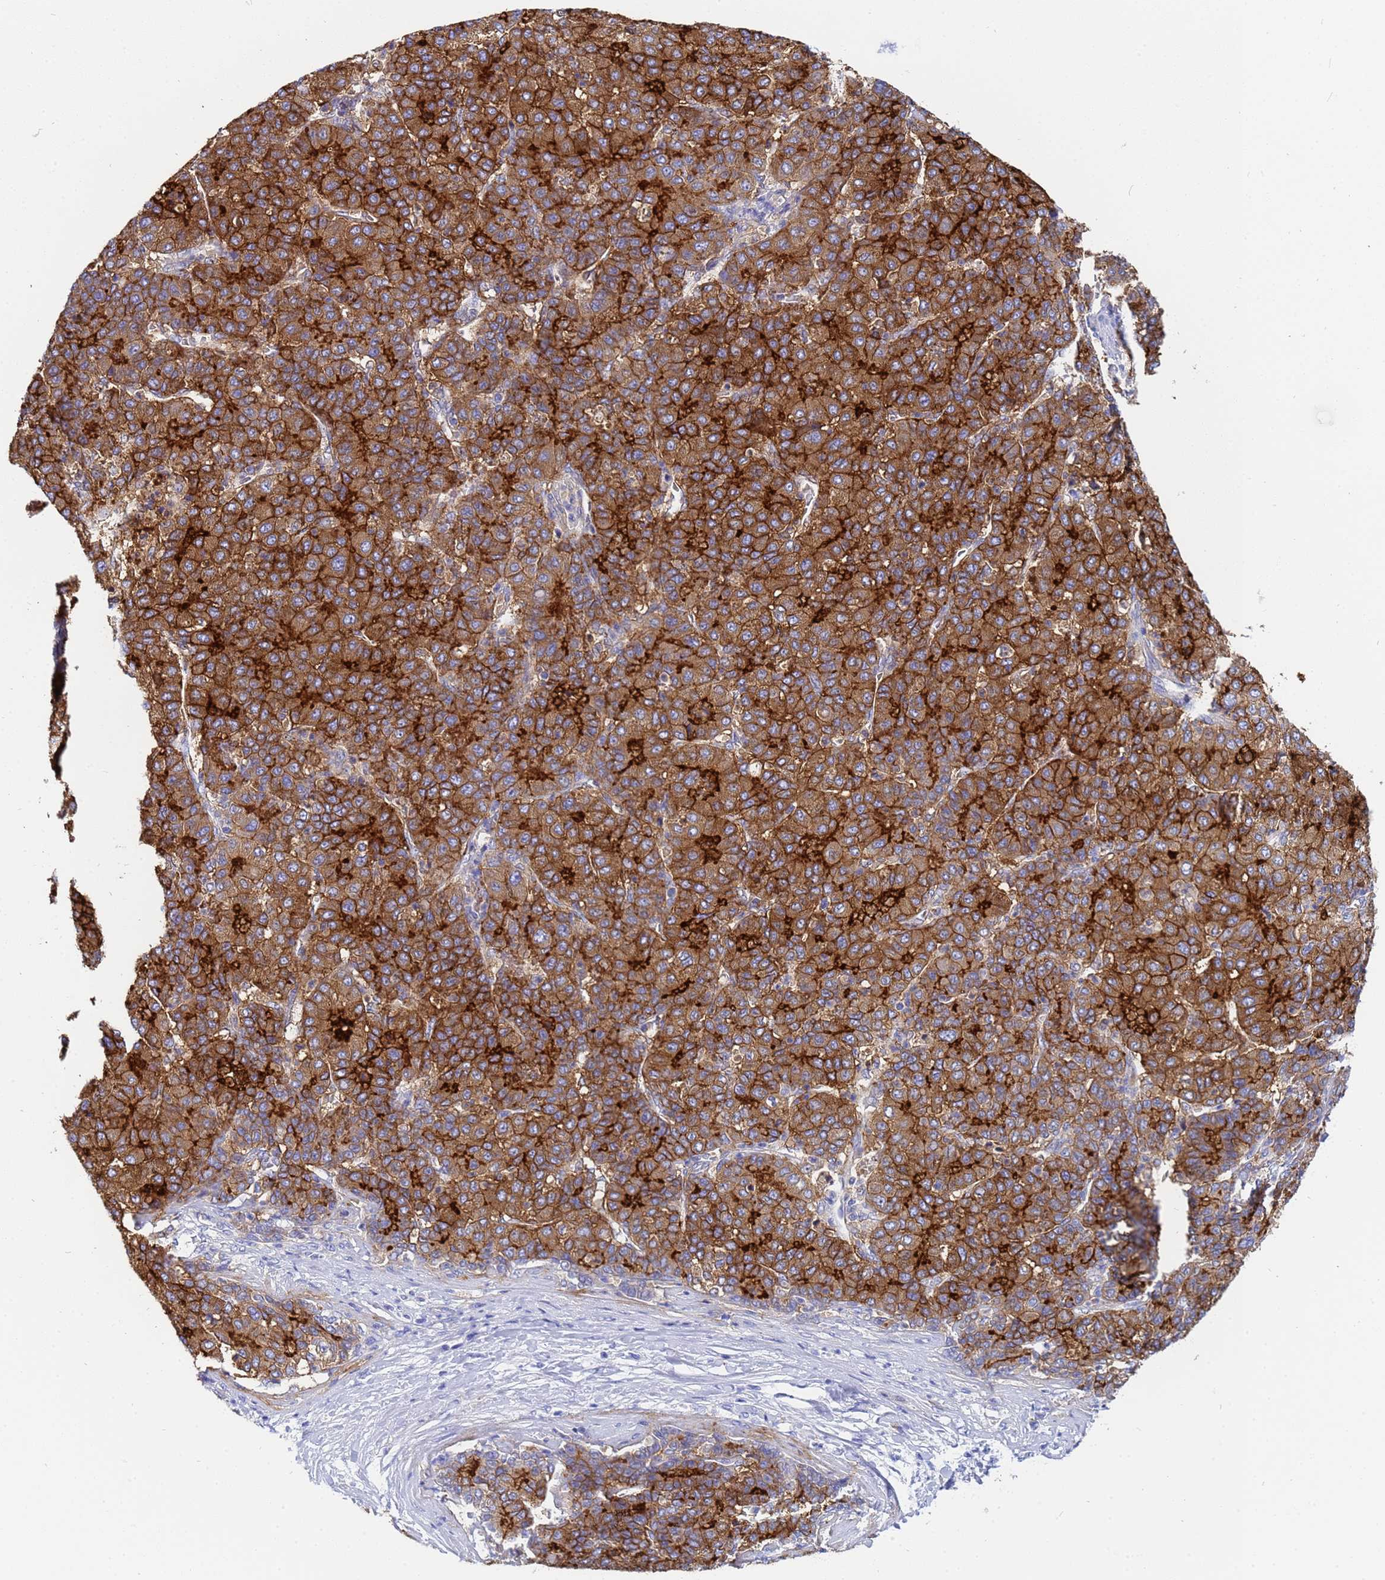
{"staining": {"intensity": "strong", "quantity": ">75%", "location": "cytoplasmic/membranous"}, "tissue": "liver cancer", "cell_type": "Tumor cells", "image_type": "cancer", "snomed": [{"axis": "morphology", "description": "Carcinoma, Hepatocellular, NOS"}, {"axis": "topography", "description": "Liver"}], "caption": "Strong cytoplasmic/membranous positivity is present in approximately >75% of tumor cells in hepatocellular carcinoma (liver).", "gene": "TM4SF4", "patient": {"sex": "male", "age": 65}}